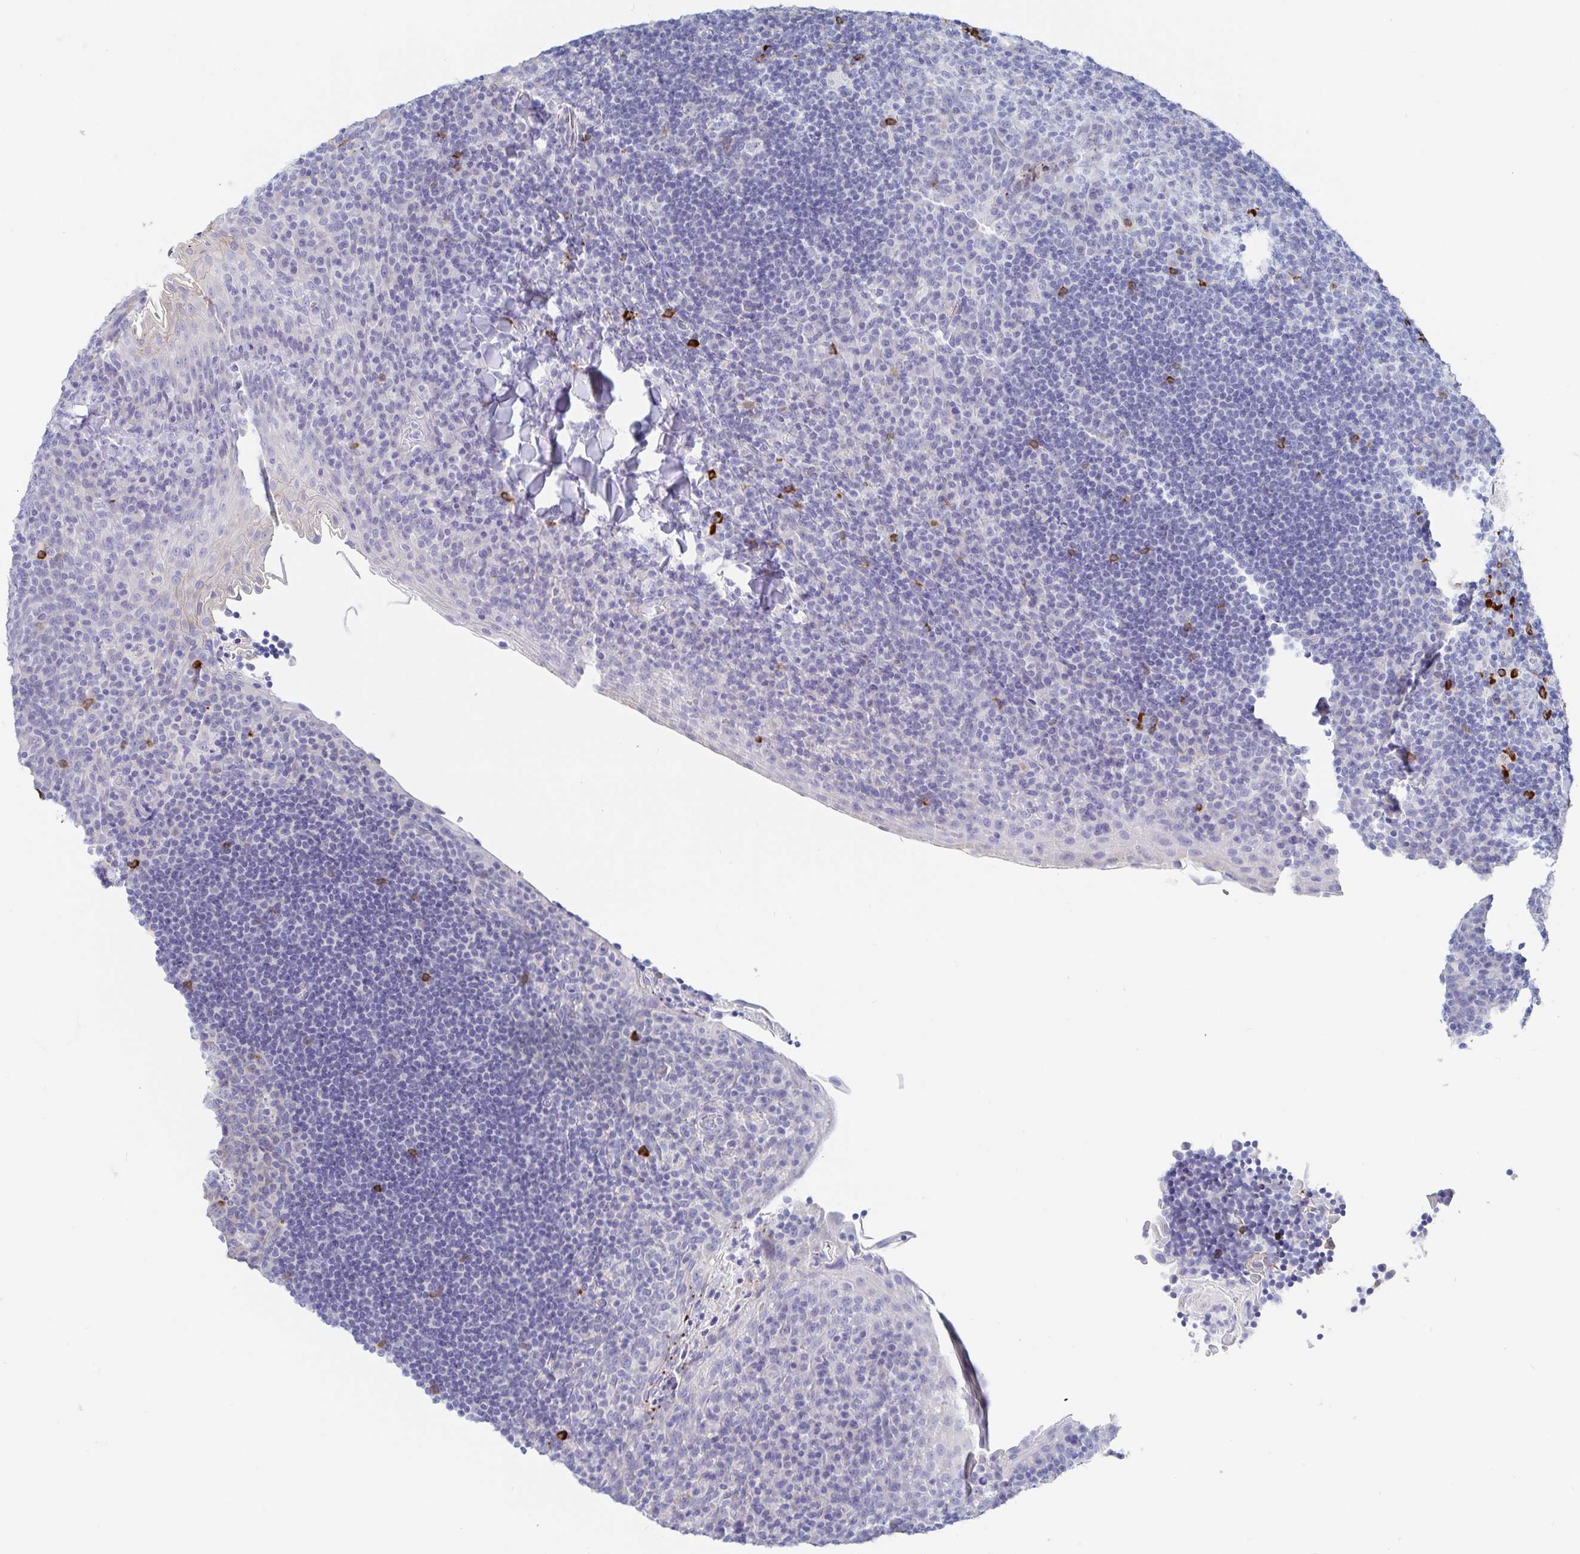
{"staining": {"intensity": "negative", "quantity": "none", "location": "none"}, "tissue": "tonsil", "cell_type": "Germinal center cells", "image_type": "normal", "snomed": [{"axis": "morphology", "description": "Normal tissue, NOS"}, {"axis": "topography", "description": "Tonsil"}], "caption": "Histopathology image shows no significant protein positivity in germinal center cells of normal tonsil. (IHC, brightfield microscopy, high magnification).", "gene": "PACSIN1", "patient": {"sex": "male", "age": 17}}